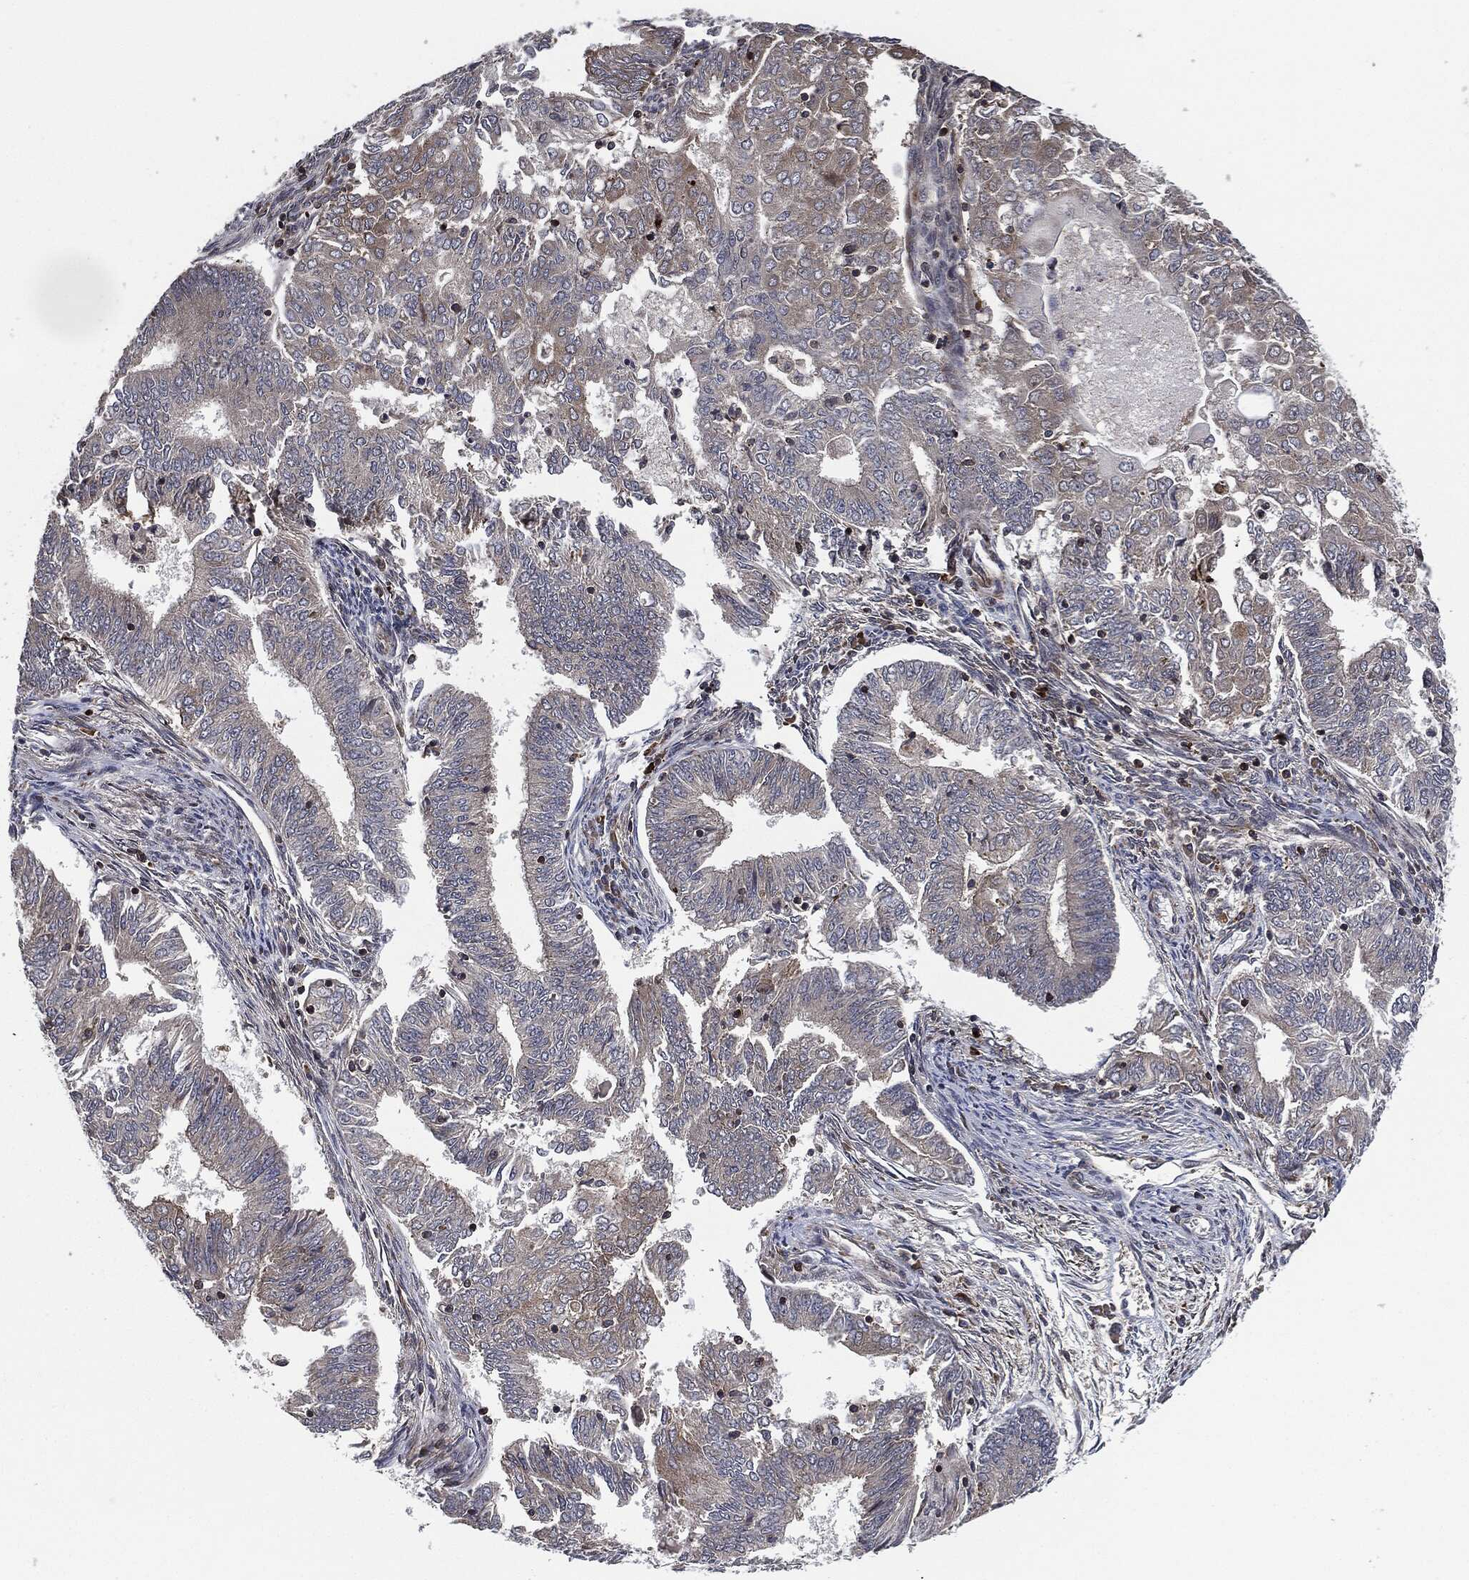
{"staining": {"intensity": "negative", "quantity": "none", "location": "none"}, "tissue": "endometrial cancer", "cell_type": "Tumor cells", "image_type": "cancer", "snomed": [{"axis": "morphology", "description": "Adenocarcinoma, NOS"}, {"axis": "topography", "description": "Endometrium"}], "caption": "Protein analysis of adenocarcinoma (endometrial) exhibits no significant expression in tumor cells.", "gene": "UBR1", "patient": {"sex": "female", "age": 62}}